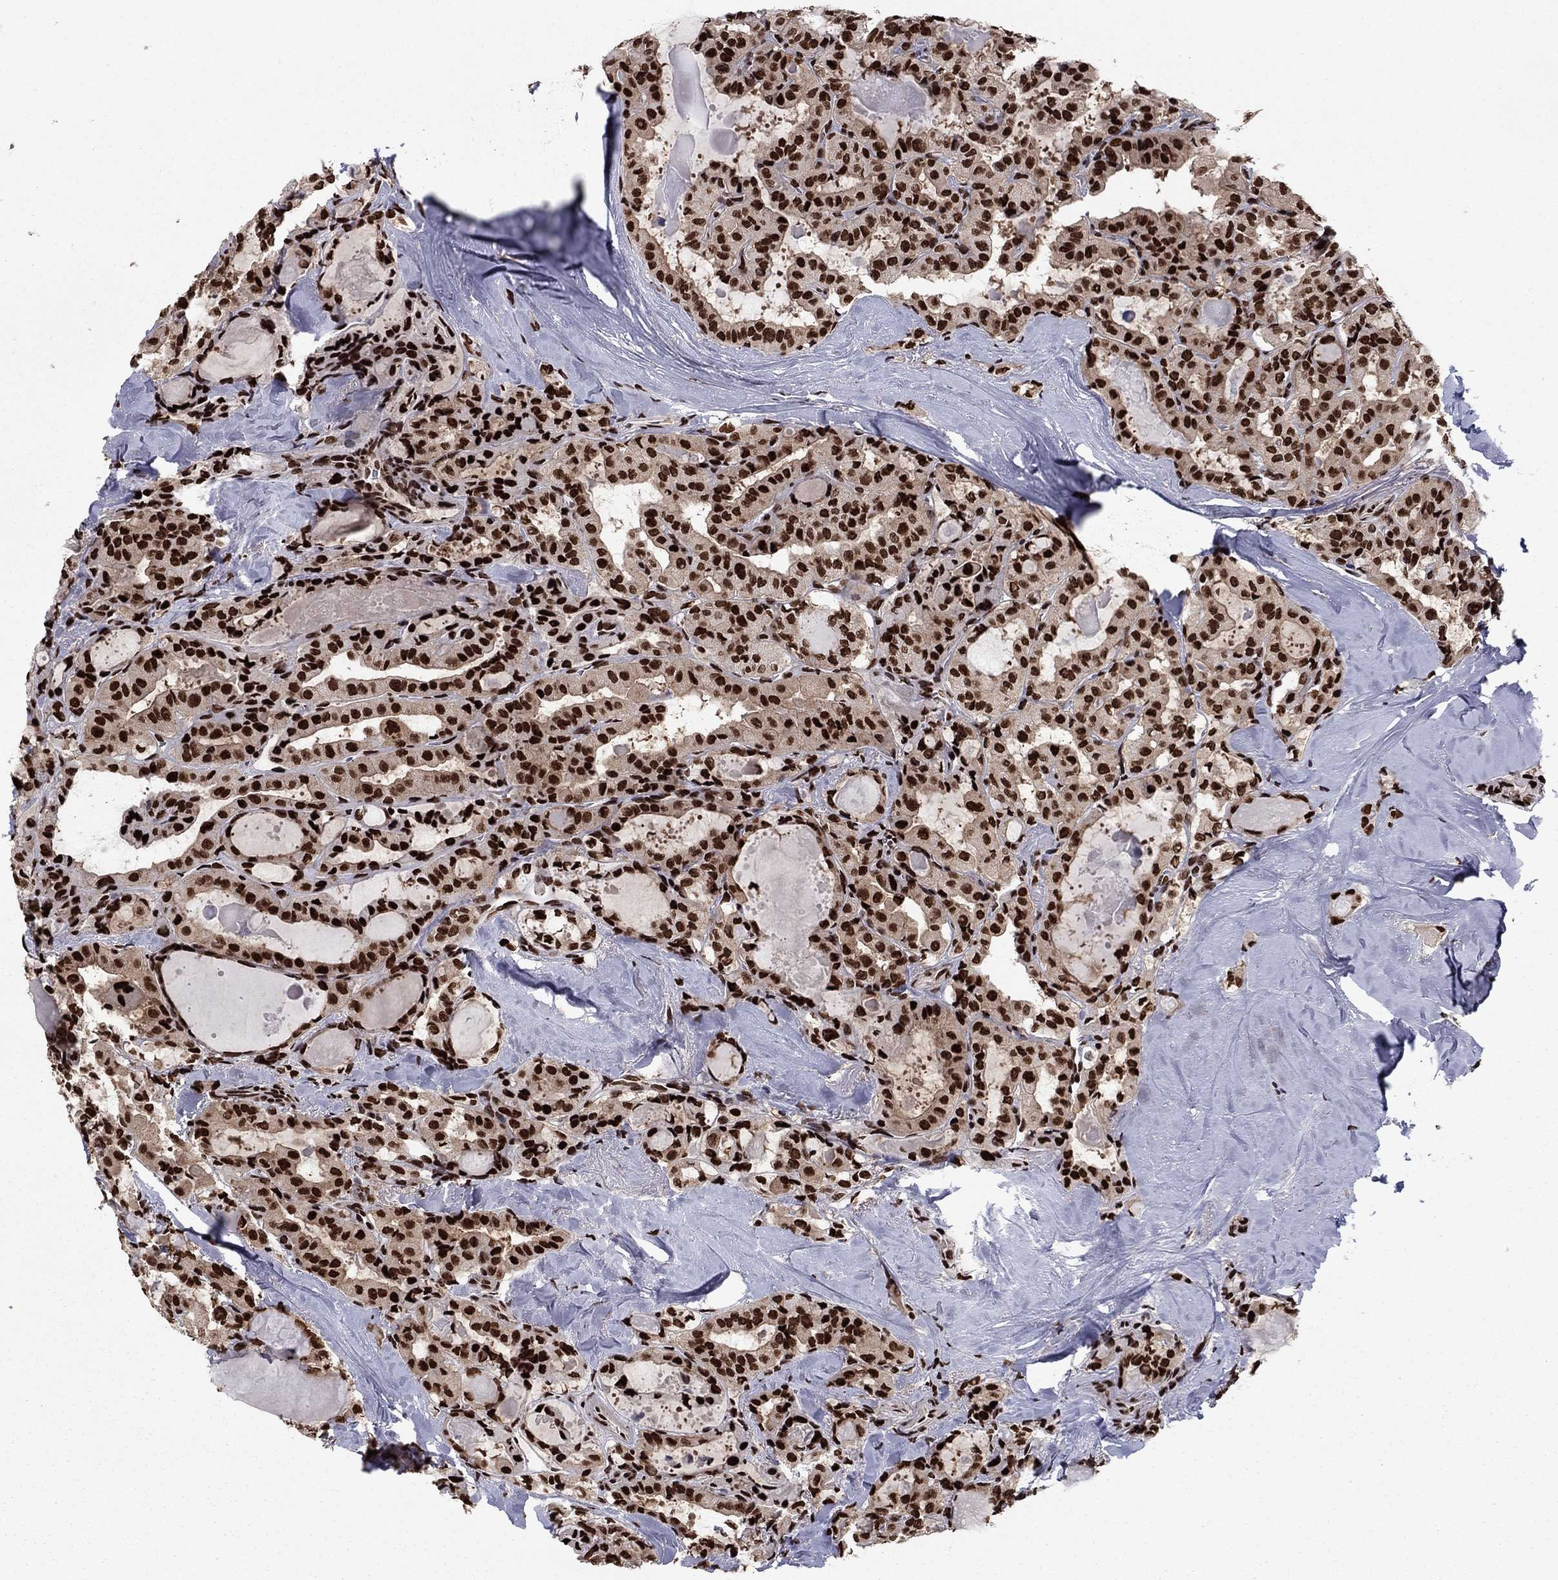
{"staining": {"intensity": "strong", "quantity": ">75%", "location": "nuclear"}, "tissue": "thyroid cancer", "cell_type": "Tumor cells", "image_type": "cancer", "snomed": [{"axis": "morphology", "description": "Papillary adenocarcinoma, NOS"}, {"axis": "topography", "description": "Thyroid gland"}], "caption": "Immunohistochemical staining of papillary adenocarcinoma (thyroid) shows high levels of strong nuclear protein staining in about >75% of tumor cells.", "gene": "USP54", "patient": {"sex": "female", "age": 41}}